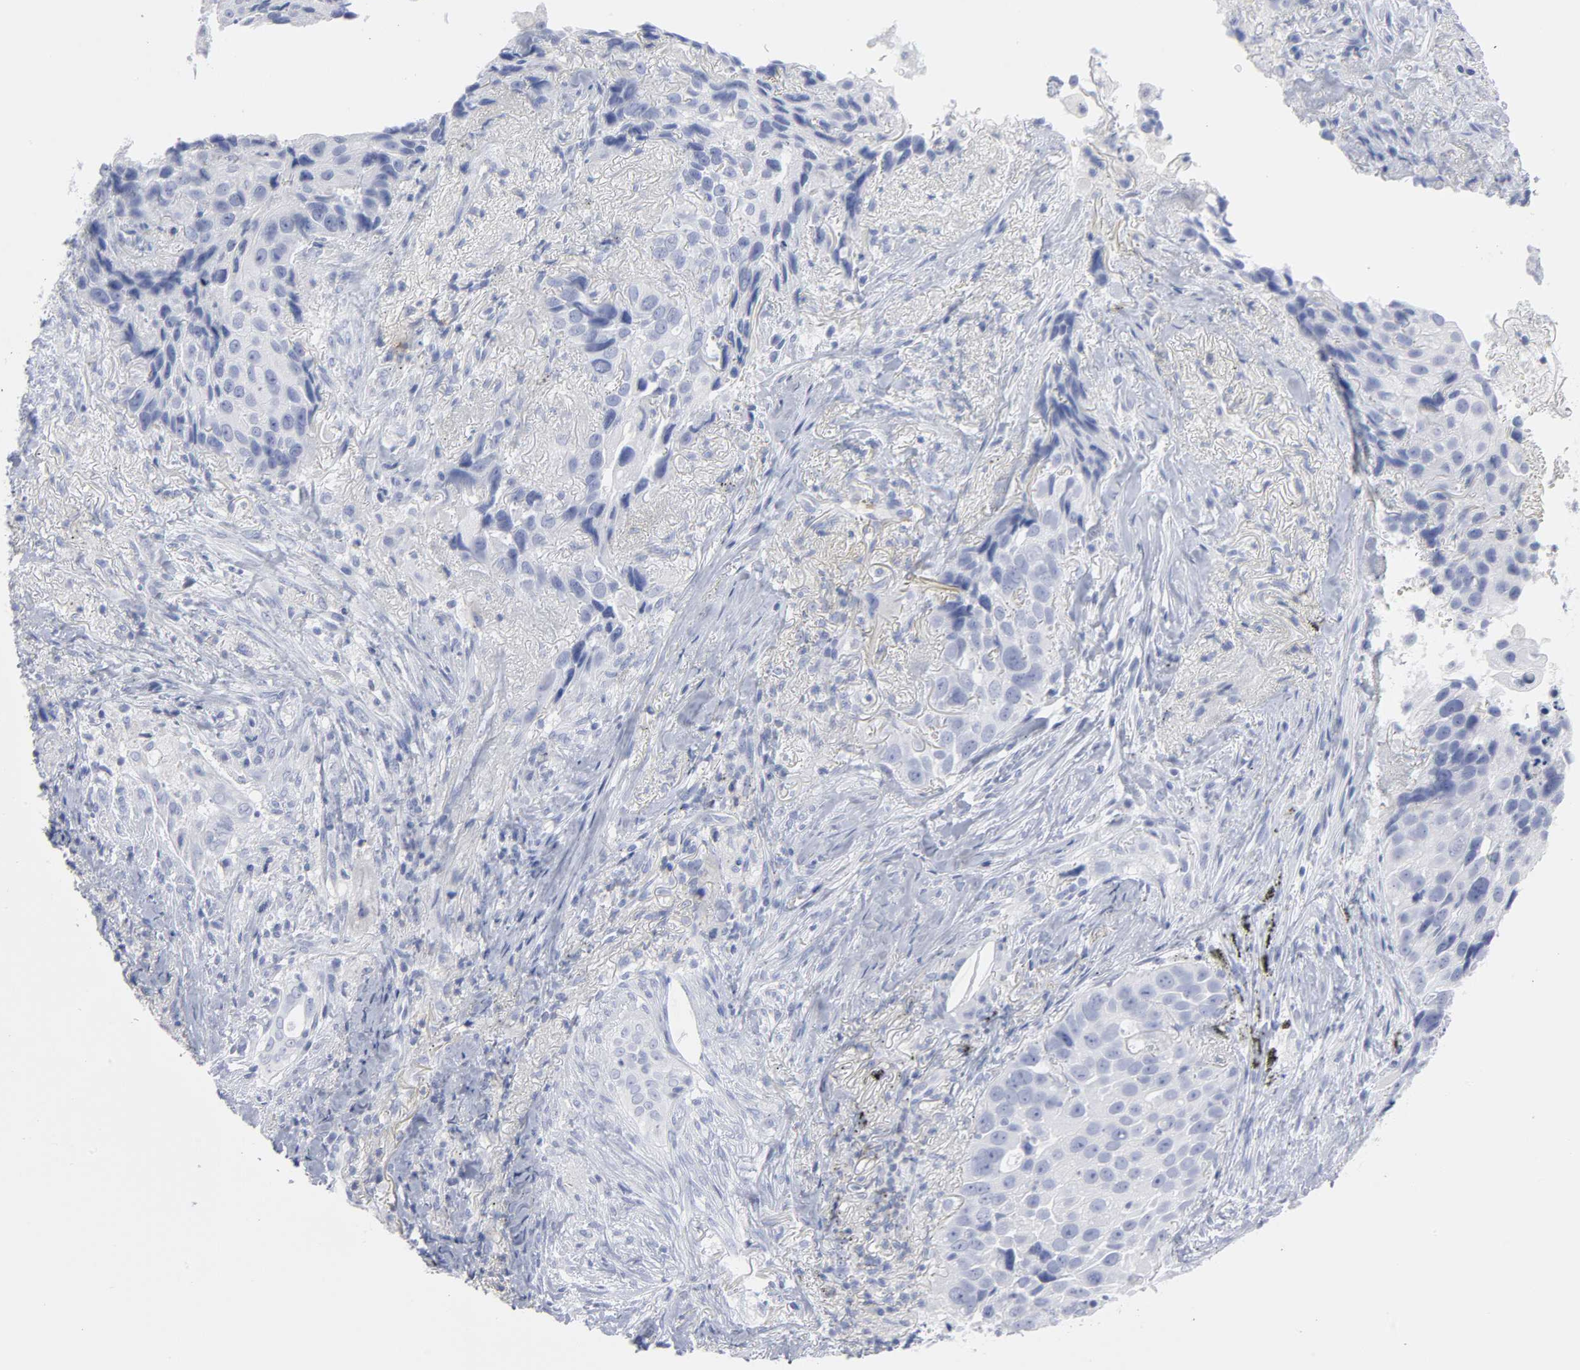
{"staining": {"intensity": "negative", "quantity": "none", "location": "none"}, "tissue": "lung cancer", "cell_type": "Tumor cells", "image_type": "cancer", "snomed": [{"axis": "morphology", "description": "Squamous cell carcinoma, NOS"}, {"axis": "topography", "description": "Lung"}], "caption": "The micrograph reveals no significant staining in tumor cells of lung squamous cell carcinoma.", "gene": "P2RY8", "patient": {"sex": "male", "age": 54}}